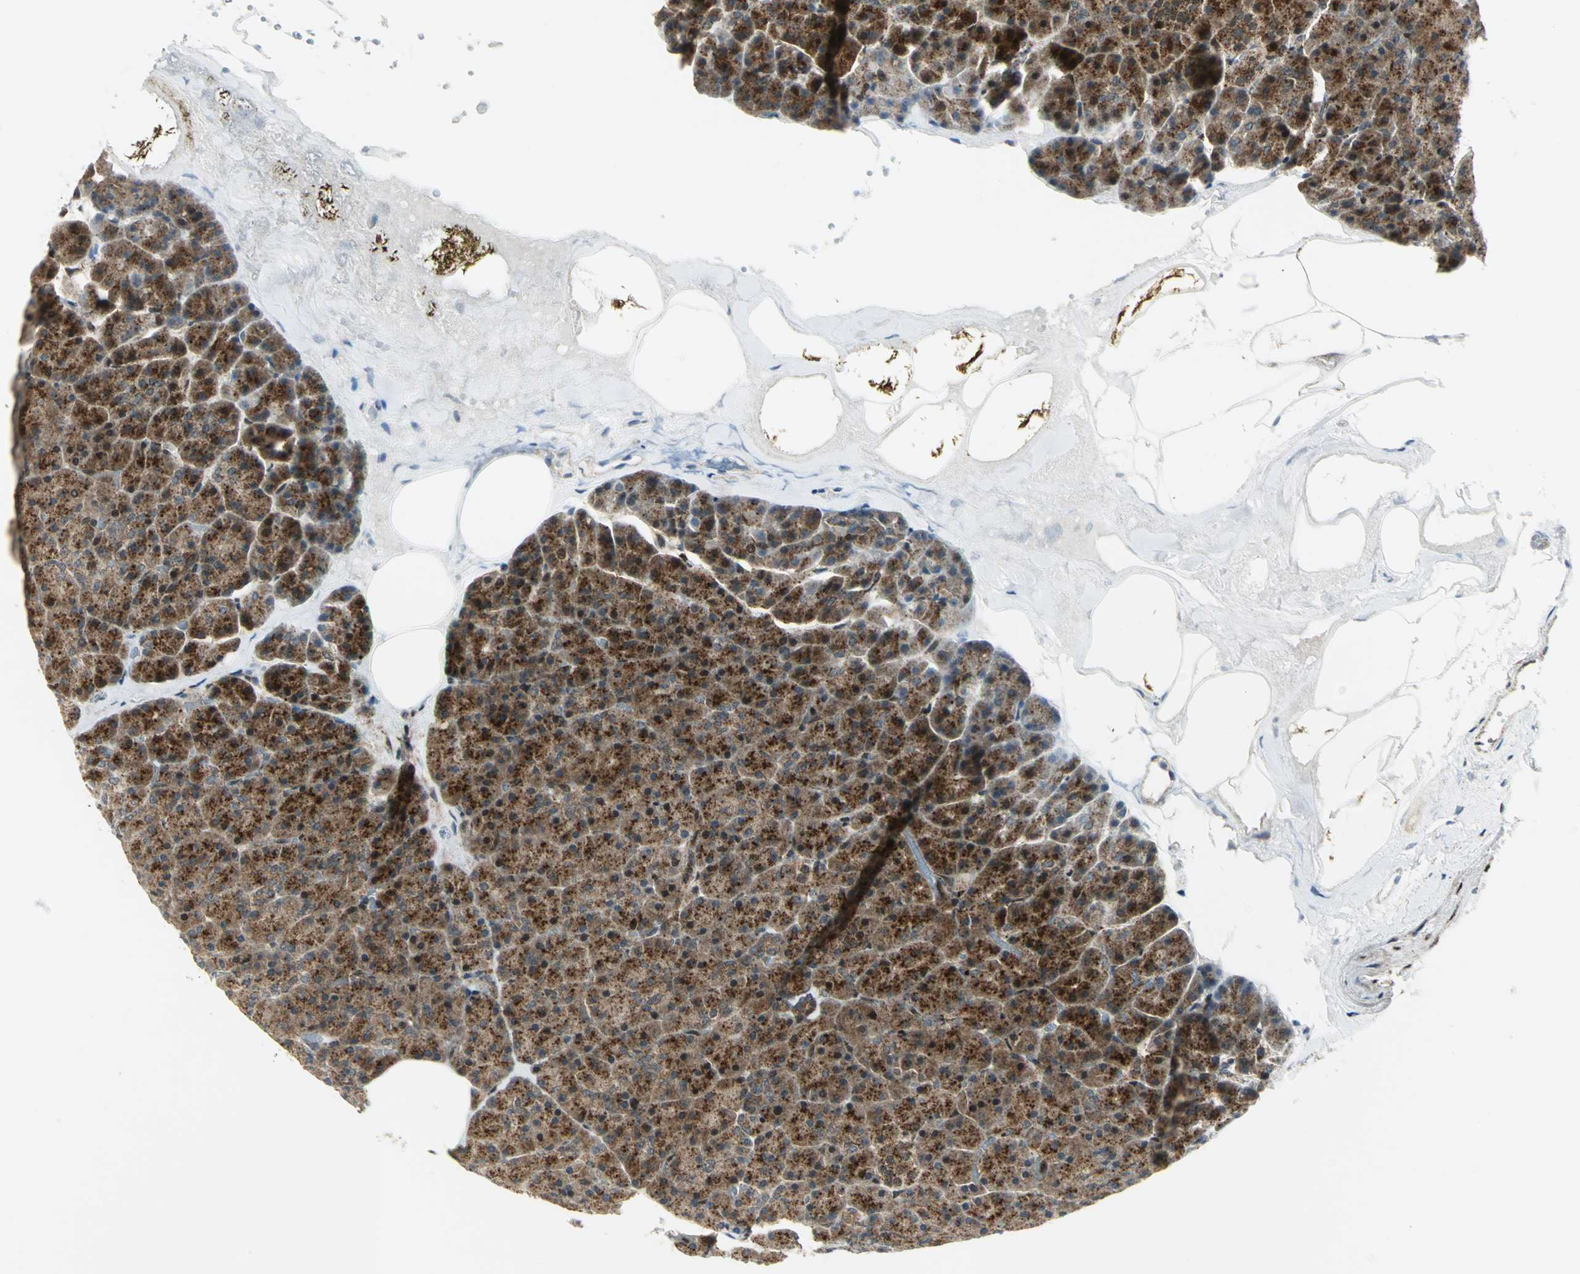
{"staining": {"intensity": "moderate", "quantity": ">75%", "location": "cytoplasmic/membranous"}, "tissue": "pancreas", "cell_type": "Exocrine glandular cells", "image_type": "normal", "snomed": [{"axis": "morphology", "description": "Normal tissue, NOS"}, {"axis": "topography", "description": "Pancreas"}], "caption": "Immunohistochemistry of normal human pancreas shows medium levels of moderate cytoplasmic/membranous positivity in approximately >75% of exocrine glandular cells.", "gene": "ATP6V1A", "patient": {"sex": "female", "age": 35}}